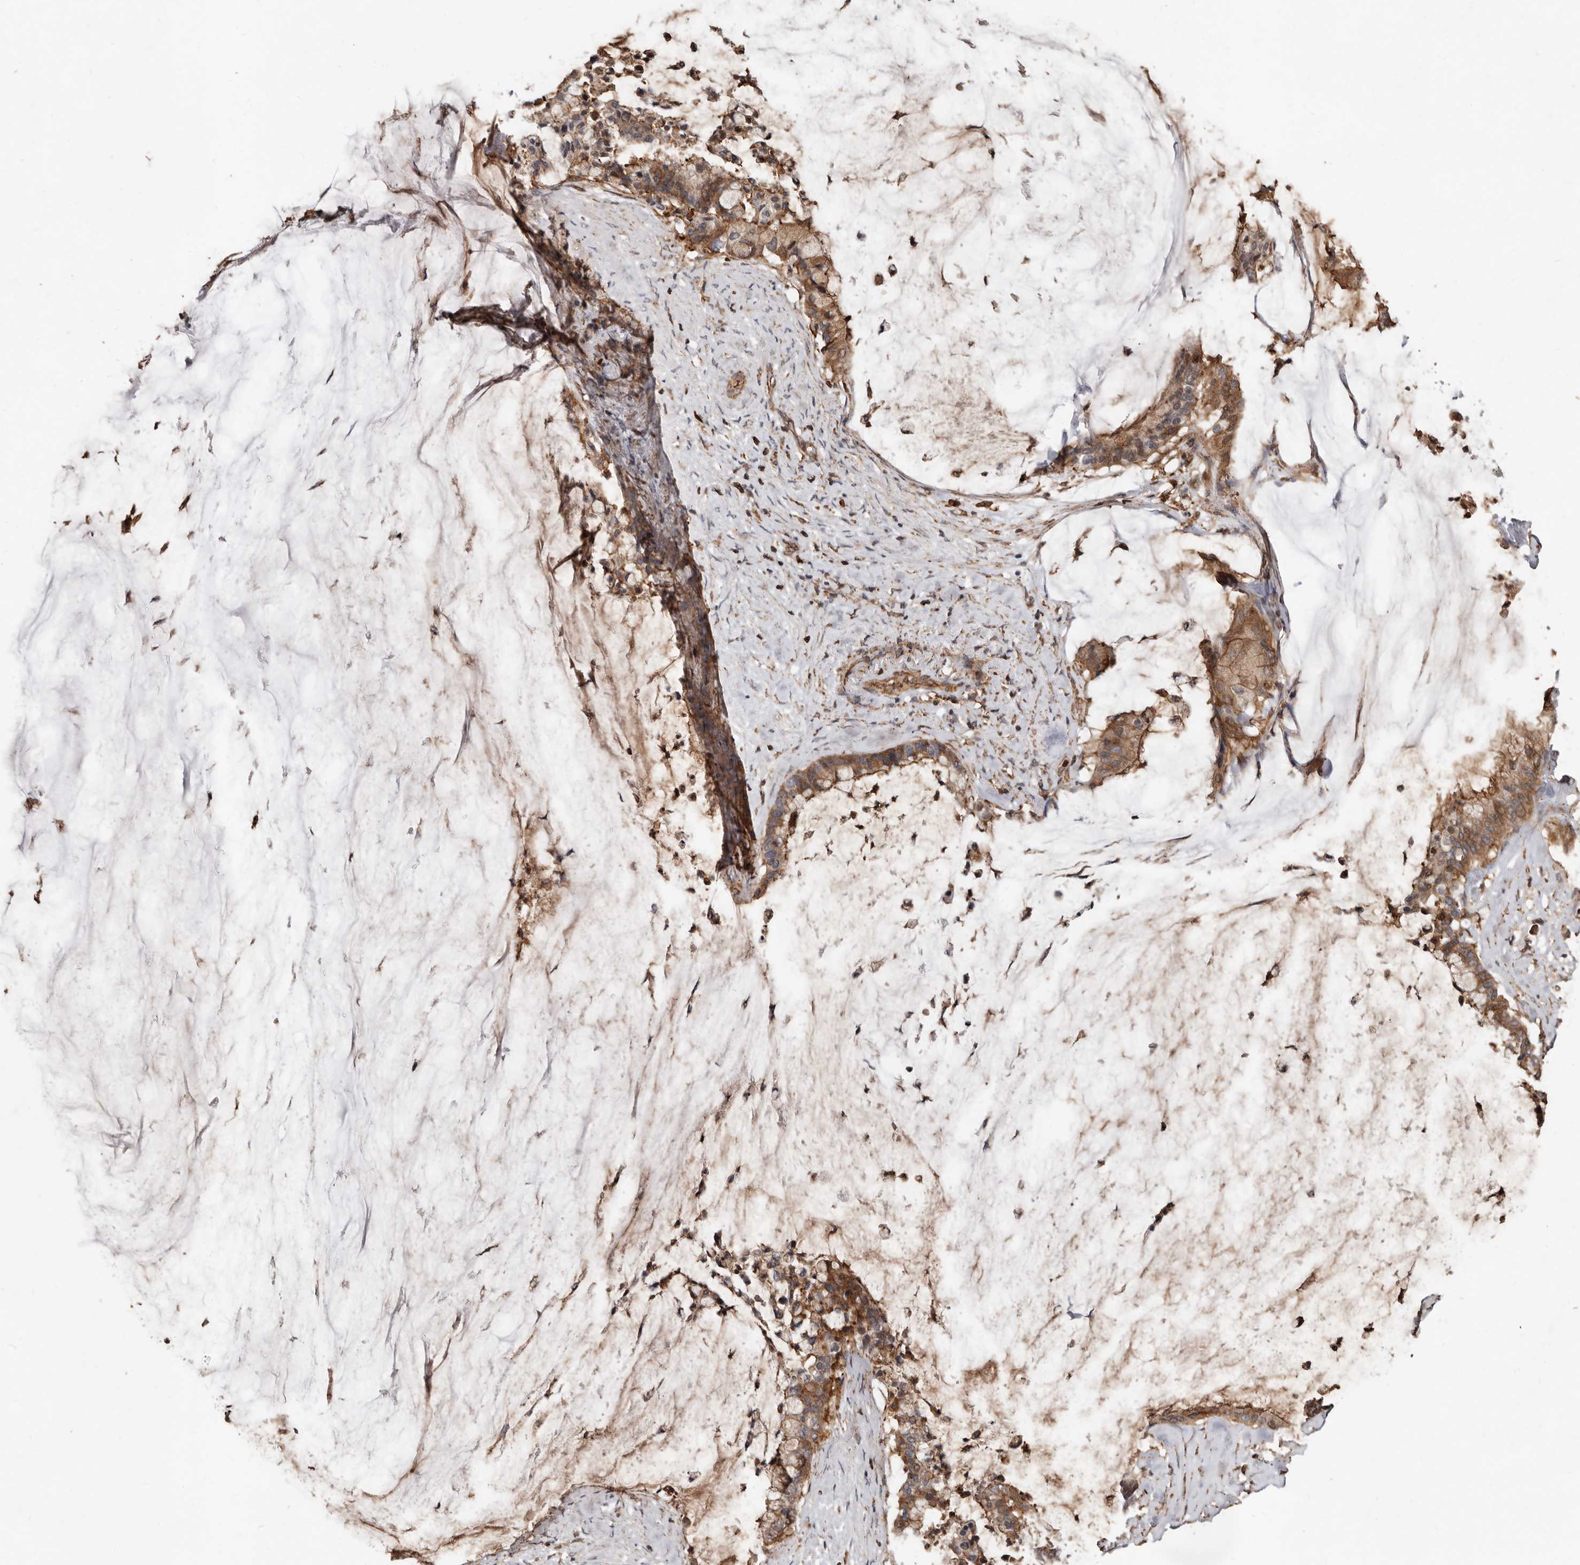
{"staining": {"intensity": "moderate", "quantity": ">75%", "location": "cytoplasmic/membranous"}, "tissue": "pancreatic cancer", "cell_type": "Tumor cells", "image_type": "cancer", "snomed": [{"axis": "morphology", "description": "Adenocarcinoma, NOS"}, {"axis": "topography", "description": "Pancreas"}], "caption": "Pancreatic adenocarcinoma stained with a brown dye reveals moderate cytoplasmic/membranous positive staining in about >75% of tumor cells.", "gene": "GSK3A", "patient": {"sex": "male", "age": 41}}